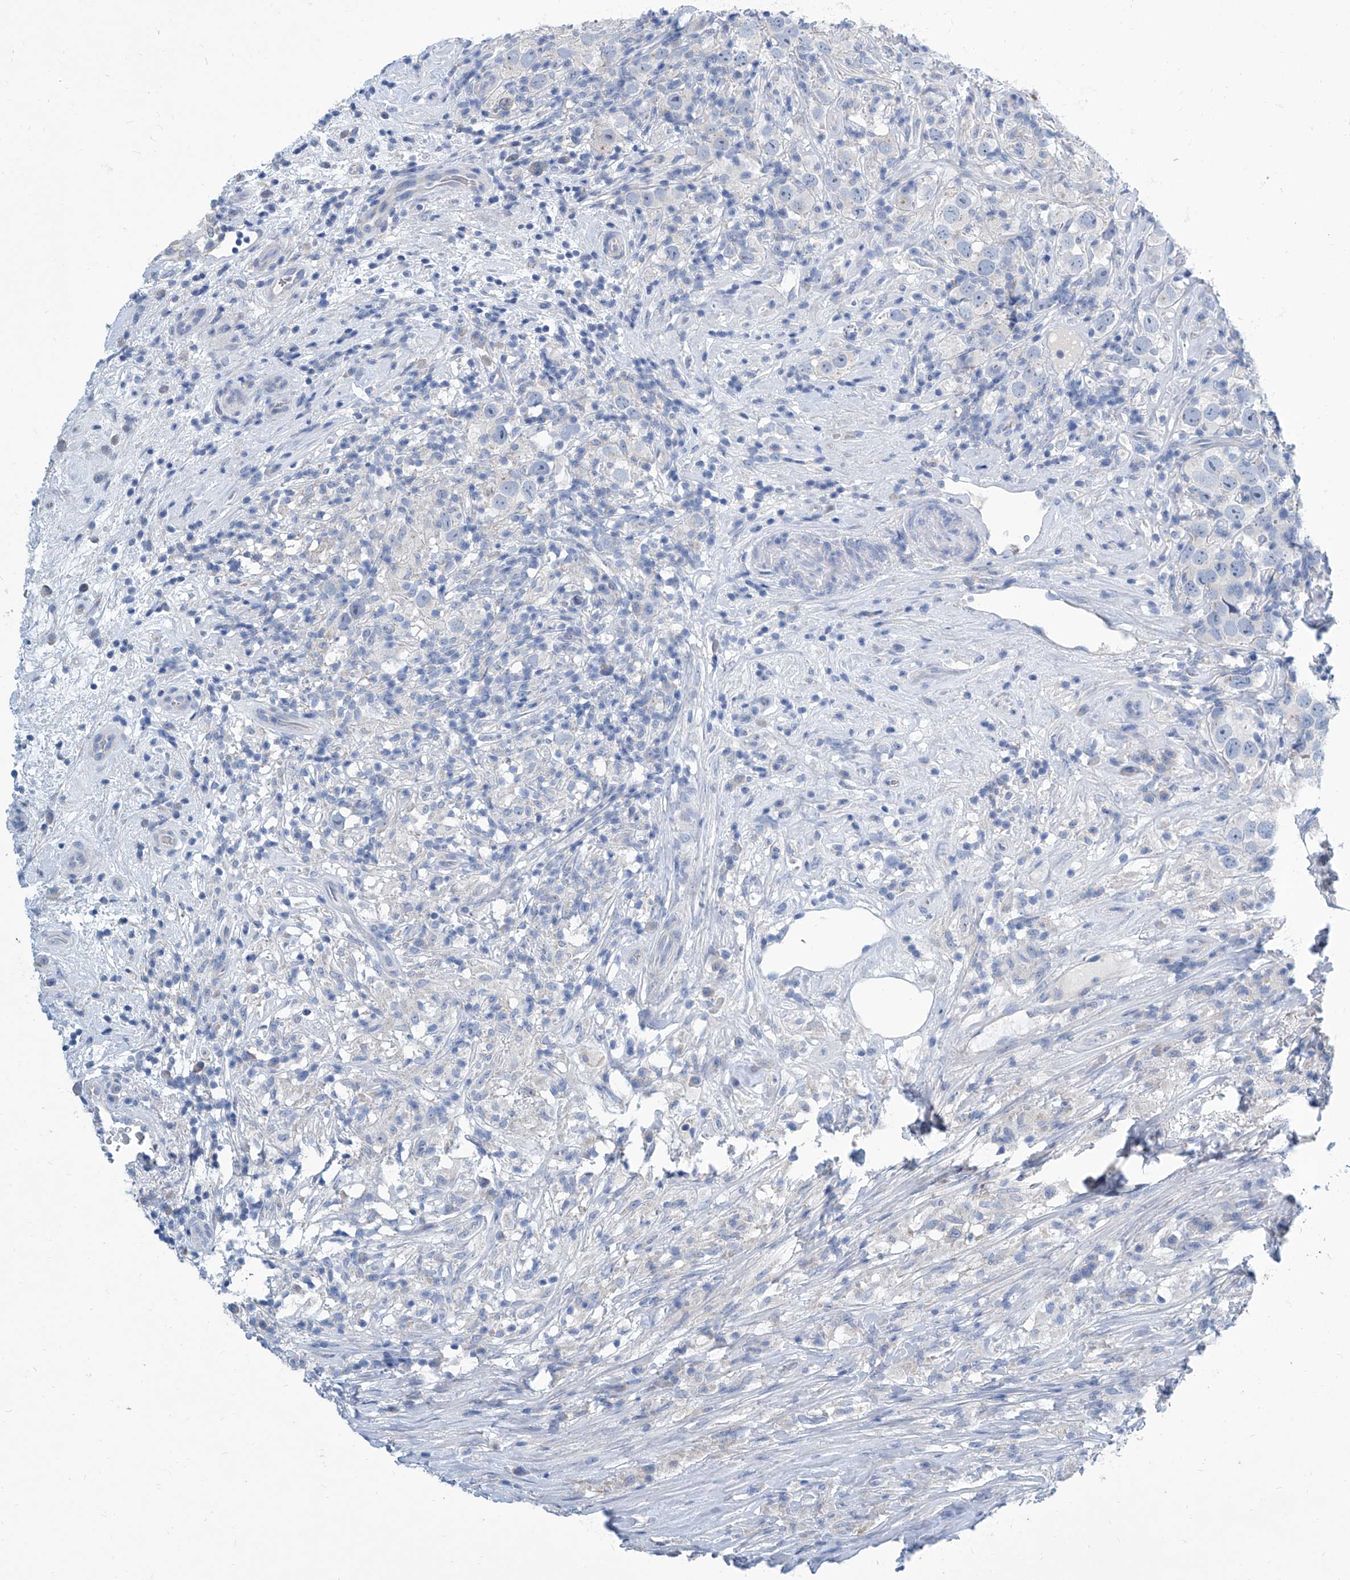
{"staining": {"intensity": "negative", "quantity": "none", "location": "none"}, "tissue": "testis cancer", "cell_type": "Tumor cells", "image_type": "cancer", "snomed": [{"axis": "morphology", "description": "Seminoma, NOS"}, {"axis": "topography", "description": "Testis"}], "caption": "High power microscopy histopathology image of an immunohistochemistry (IHC) image of testis cancer (seminoma), revealing no significant positivity in tumor cells.", "gene": "ZNF519", "patient": {"sex": "male", "age": 49}}